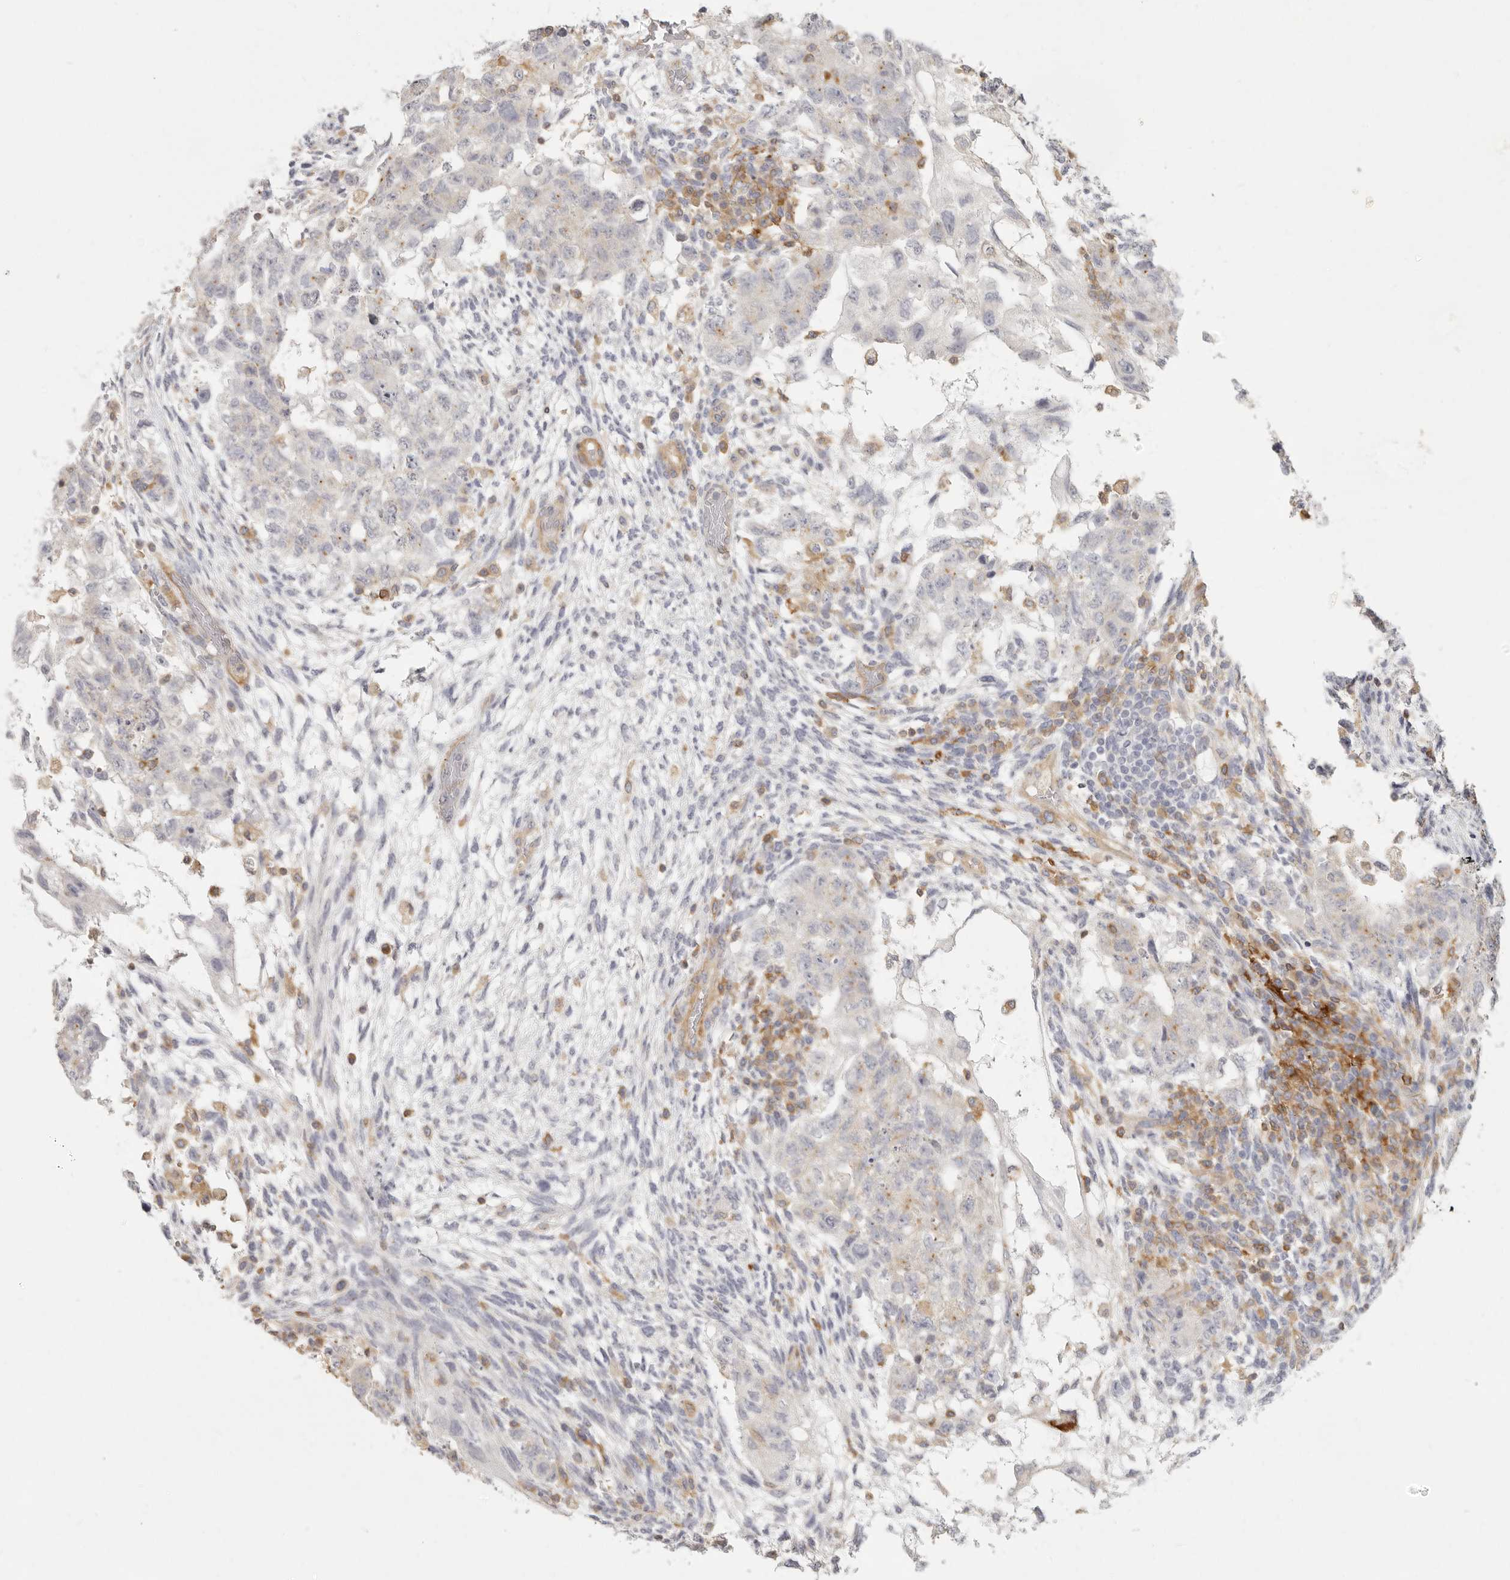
{"staining": {"intensity": "negative", "quantity": "none", "location": "none"}, "tissue": "testis cancer", "cell_type": "Tumor cells", "image_type": "cancer", "snomed": [{"axis": "morphology", "description": "Normal tissue, NOS"}, {"axis": "morphology", "description": "Carcinoma, Embryonal, NOS"}, {"axis": "topography", "description": "Testis"}], "caption": "This is an IHC micrograph of embryonal carcinoma (testis). There is no staining in tumor cells.", "gene": "NIBAN1", "patient": {"sex": "male", "age": 36}}